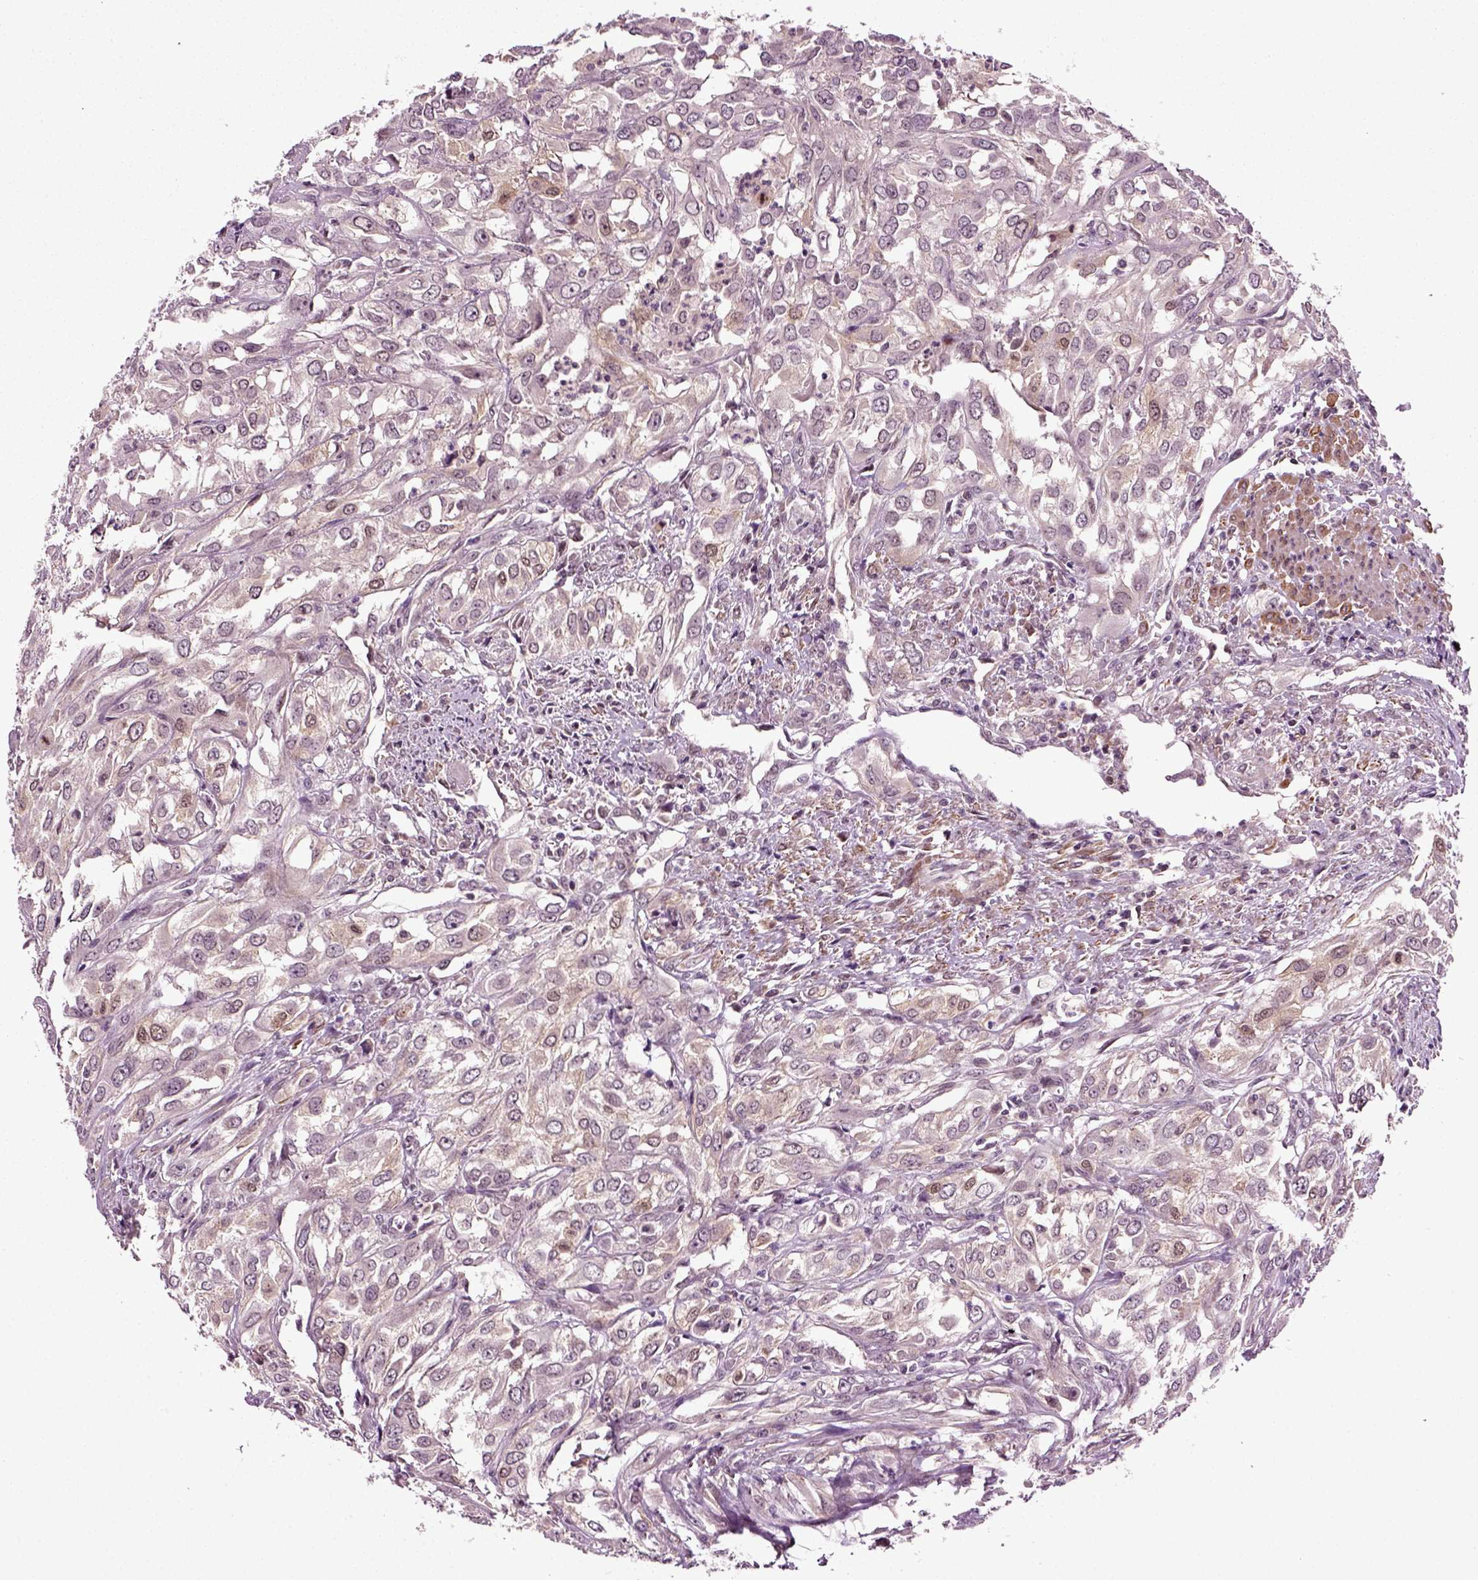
{"staining": {"intensity": "negative", "quantity": "none", "location": "none"}, "tissue": "urothelial cancer", "cell_type": "Tumor cells", "image_type": "cancer", "snomed": [{"axis": "morphology", "description": "Urothelial carcinoma, High grade"}, {"axis": "topography", "description": "Urinary bladder"}], "caption": "Tumor cells are negative for protein expression in human urothelial cancer. (IHC, brightfield microscopy, high magnification).", "gene": "KNSTRN", "patient": {"sex": "male", "age": 67}}